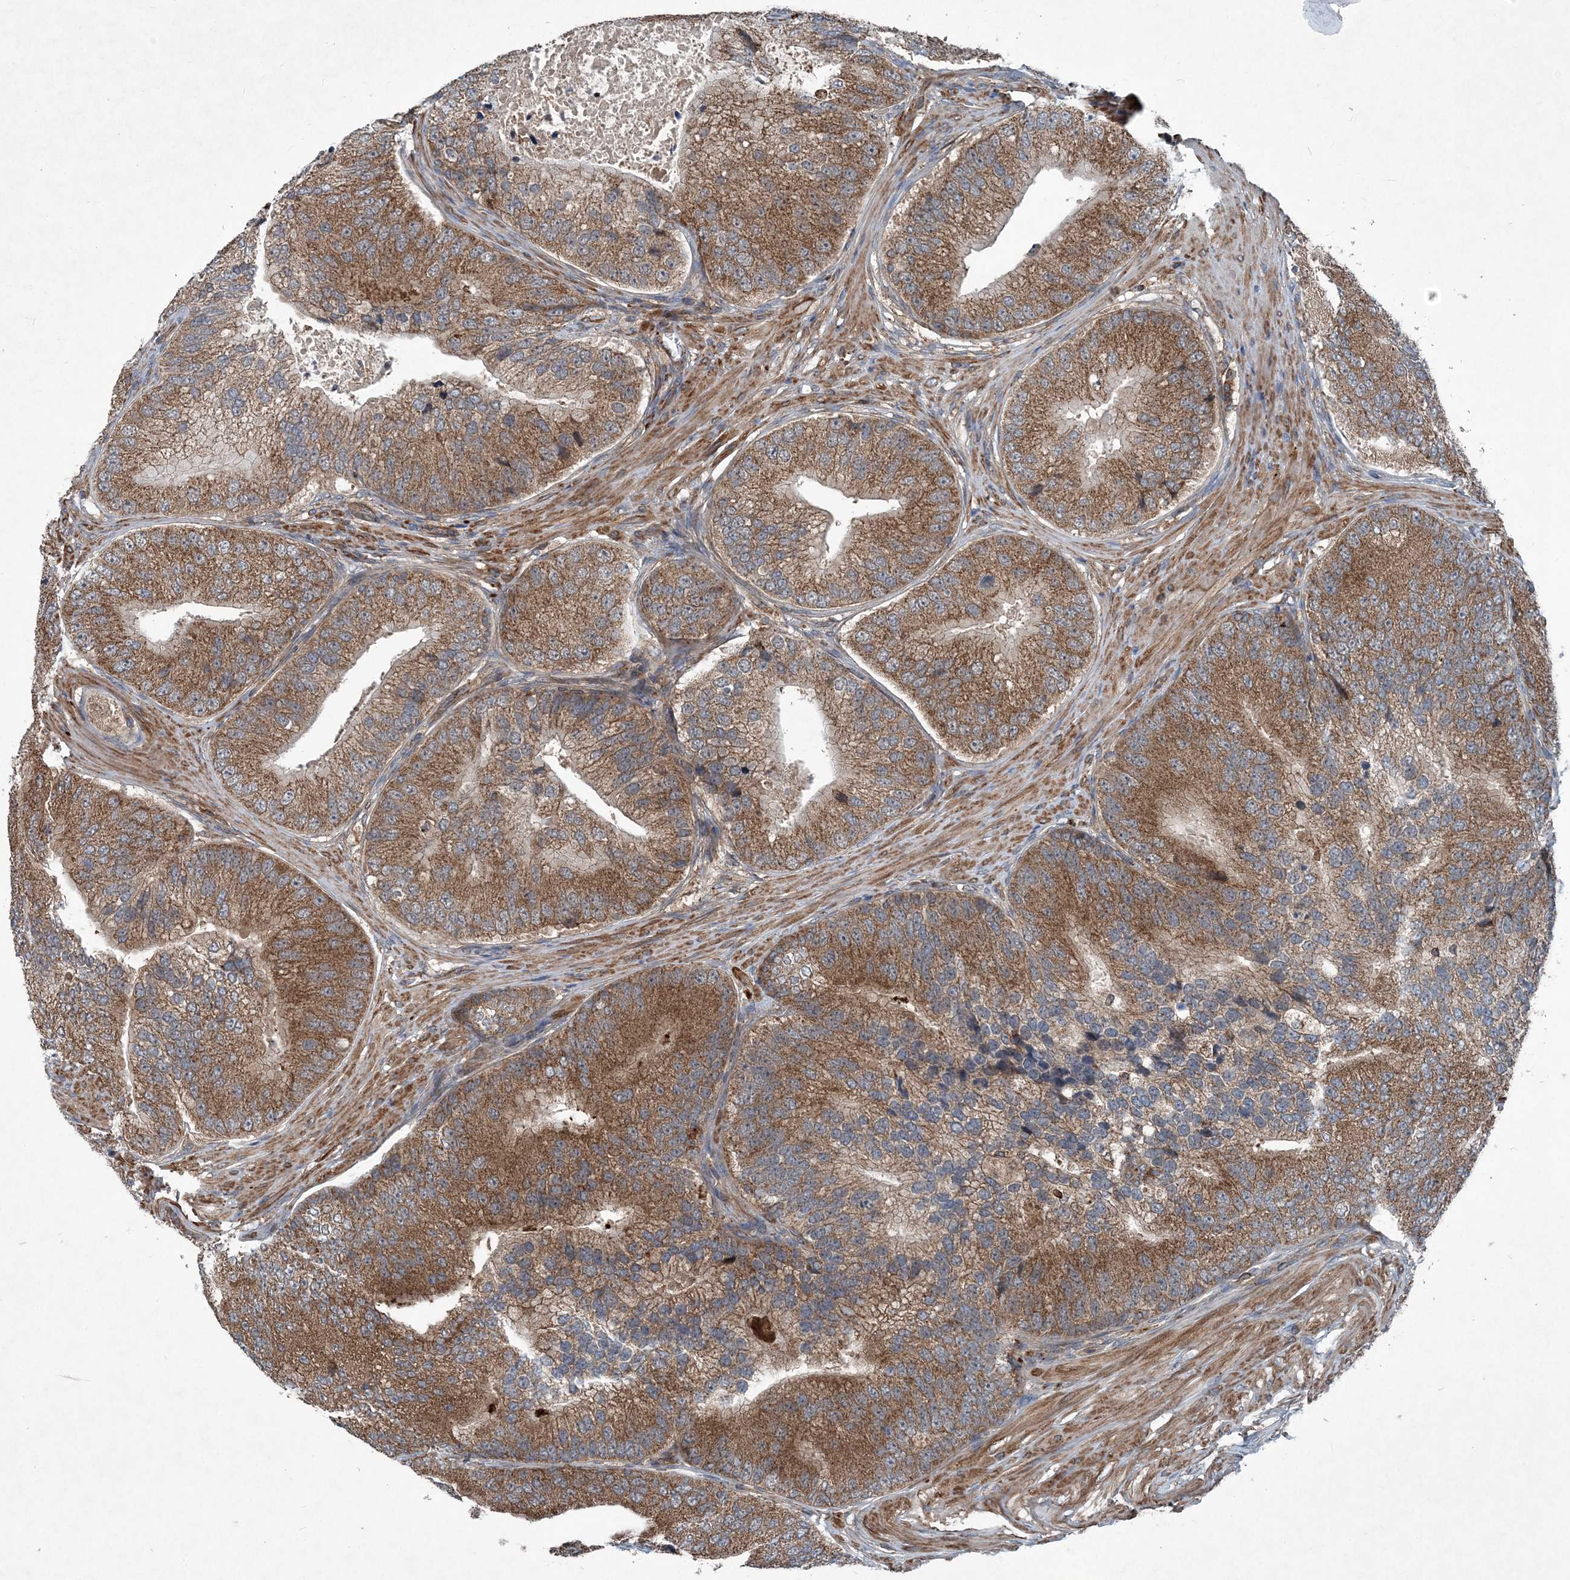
{"staining": {"intensity": "moderate", "quantity": ">75%", "location": "cytoplasmic/membranous"}, "tissue": "prostate cancer", "cell_type": "Tumor cells", "image_type": "cancer", "snomed": [{"axis": "morphology", "description": "Adenocarcinoma, High grade"}, {"axis": "topography", "description": "Prostate"}], "caption": "Protein staining displays moderate cytoplasmic/membranous positivity in about >75% of tumor cells in prostate adenocarcinoma (high-grade). (Stains: DAB in brown, nuclei in blue, Microscopy: brightfield microscopy at high magnification).", "gene": "NDUFA2", "patient": {"sex": "male", "age": 70}}